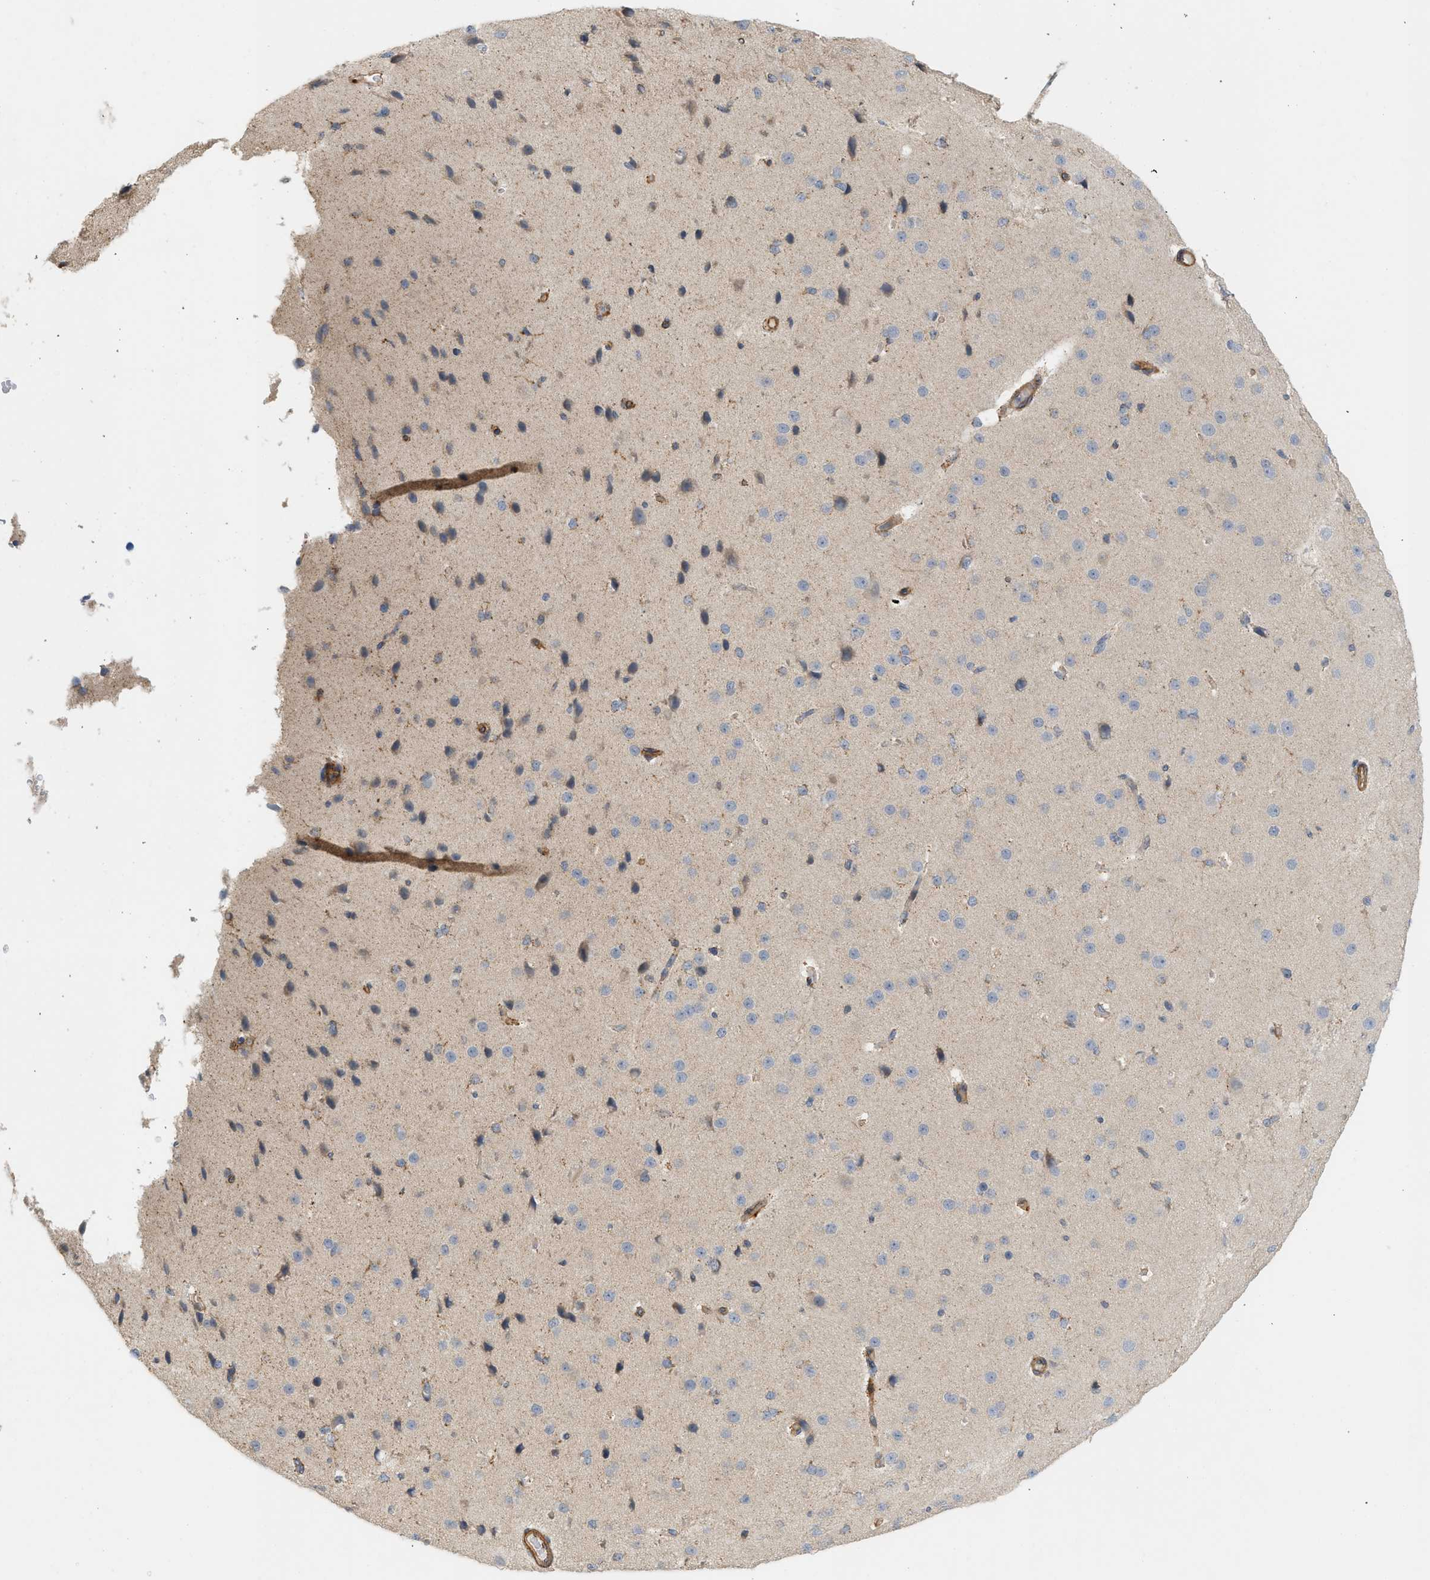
{"staining": {"intensity": "moderate", "quantity": "25%-75%", "location": "cytoplasmic/membranous"}, "tissue": "cerebral cortex", "cell_type": "Endothelial cells", "image_type": "normal", "snomed": [{"axis": "morphology", "description": "Normal tissue, NOS"}, {"axis": "morphology", "description": "Developmental malformation"}, {"axis": "topography", "description": "Cerebral cortex"}], "caption": "Immunohistochemistry image of benign human cerebral cortex stained for a protein (brown), which reveals medium levels of moderate cytoplasmic/membranous staining in approximately 25%-75% of endothelial cells.", "gene": "SVOP", "patient": {"sex": "female", "age": 30}}